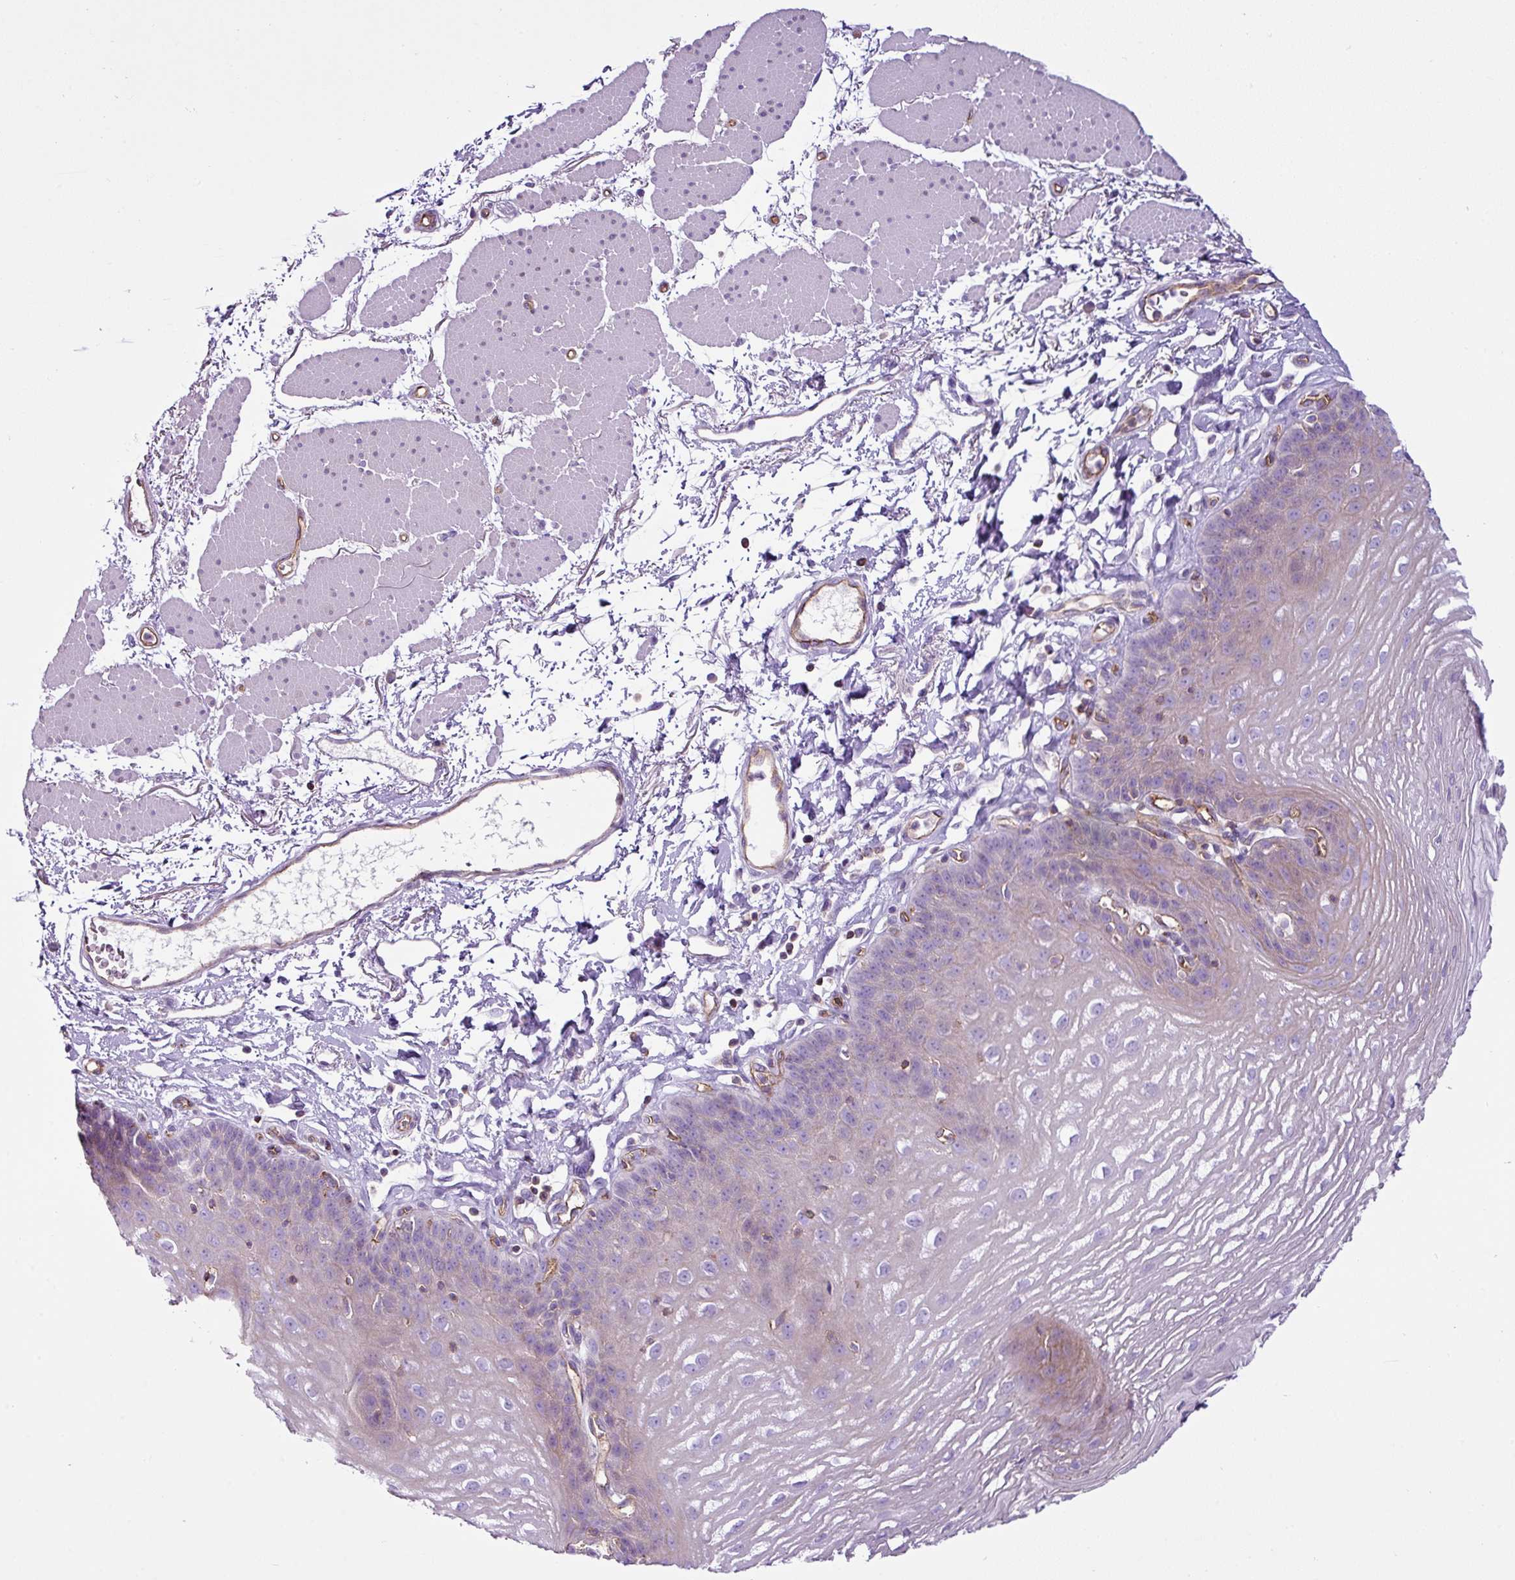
{"staining": {"intensity": "weak", "quantity": "<25%", "location": "cytoplasmic/membranous"}, "tissue": "esophagus", "cell_type": "Squamous epithelial cells", "image_type": "normal", "snomed": [{"axis": "morphology", "description": "Normal tissue, NOS"}, {"axis": "topography", "description": "Esophagus"}], "caption": "Protein analysis of unremarkable esophagus shows no significant expression in squamous epithelial cells.", "gene": "EME2", "patient": {"sex": "female", "age": 81}}